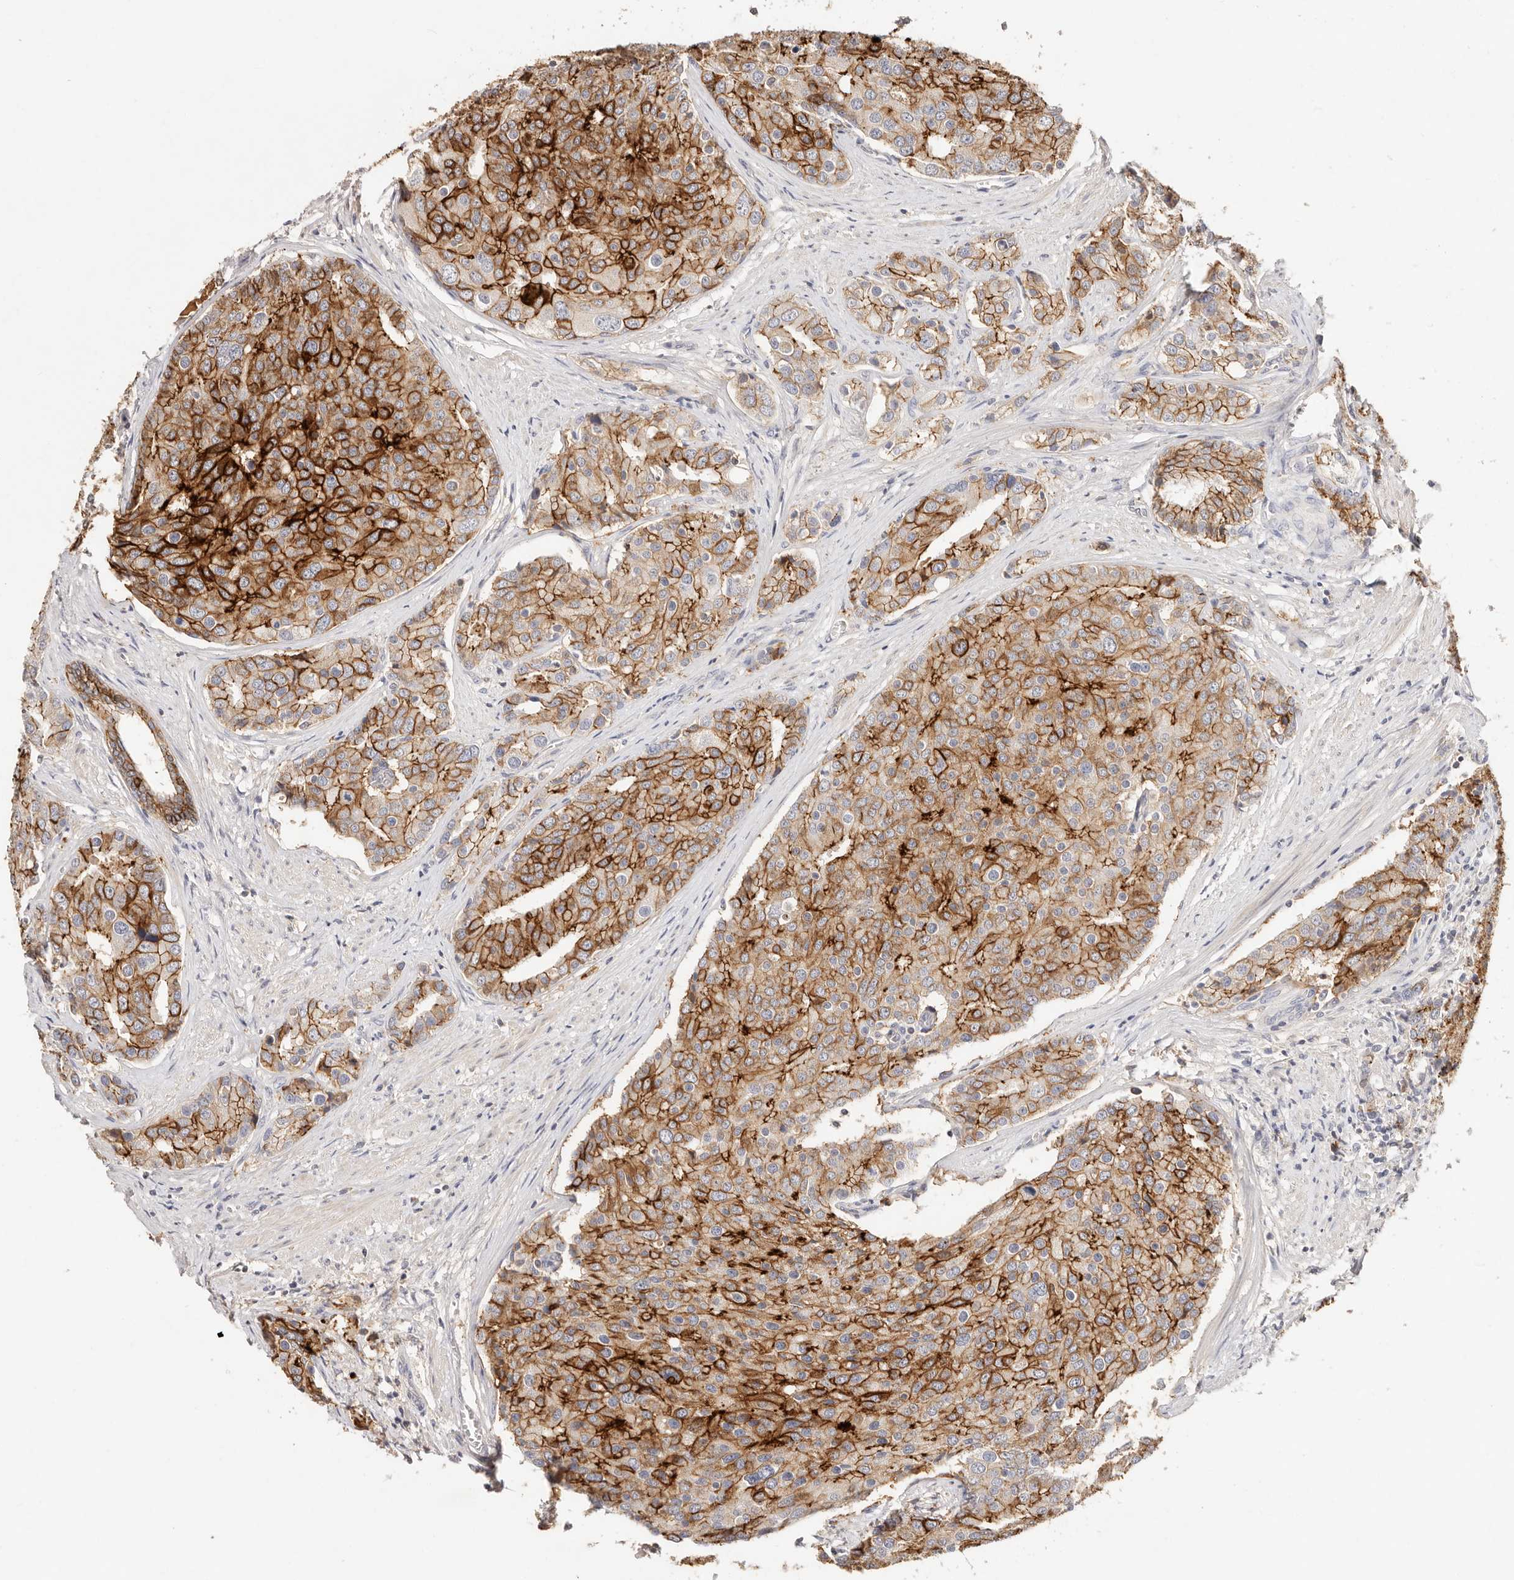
{"staining": {"intensity": "strong", "quantity": ">75%", "location": "cytoplasmic/membranous"}, "tissue": "prostate cancer", "cell_type": "Tumor cells", "image_type": "cancer", "snomed": [{"axis": "morphology", "description": "Adenocarcinoma, High grade"}, {"axis": "topography", "description": "Prostate"}], "caption": "A micrograph of high-grade adenocarcinoma (prostate) stained for a protein displays strong cytoplasmic/membranous brown staining in tumor cells.", "gene": "CXADR", "patient": {"sex": "male", "age": 50}}